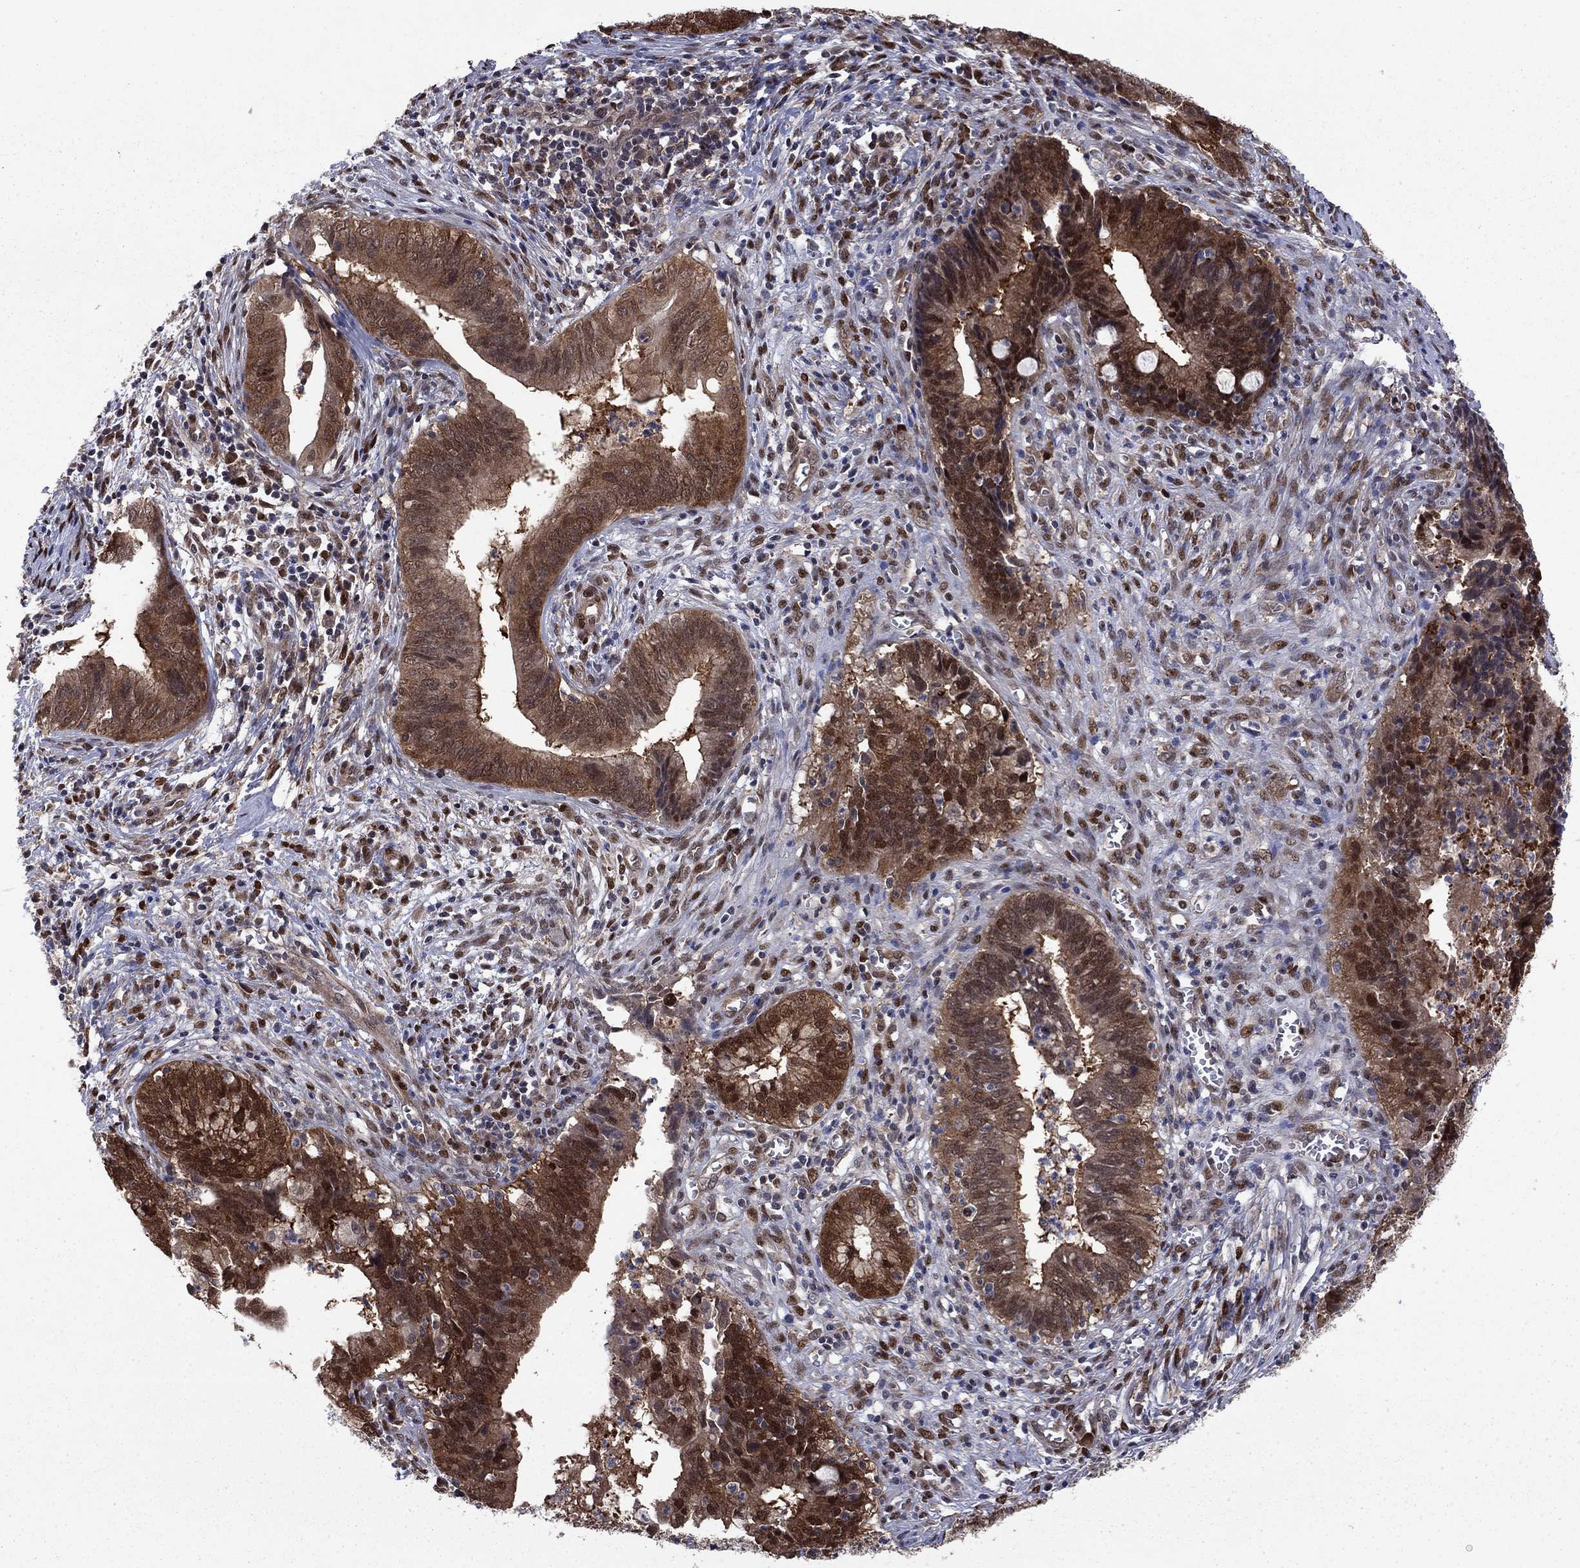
{"staining": {"intensity": "strong", "quantity": ">75%", "location": "cytoplasmic/membranous"}, "tissue": "cervical cancer", "cell_type": "Tumor cells", "image_type": "cancer", "snomed": [{"axis": "morphology", "description": "Adenocarcinoma, NOS"}, {"axis": "topography", "description": "Cervix"}], "caption": "Immunohistochemical staining of human cervical adenocarcinoma shows strong cytoplasmic/membranous protein expression in approximately >75% of tumor cells.", "gene": "FKBP4", "patient": {"sex": "female", "age": 42}}